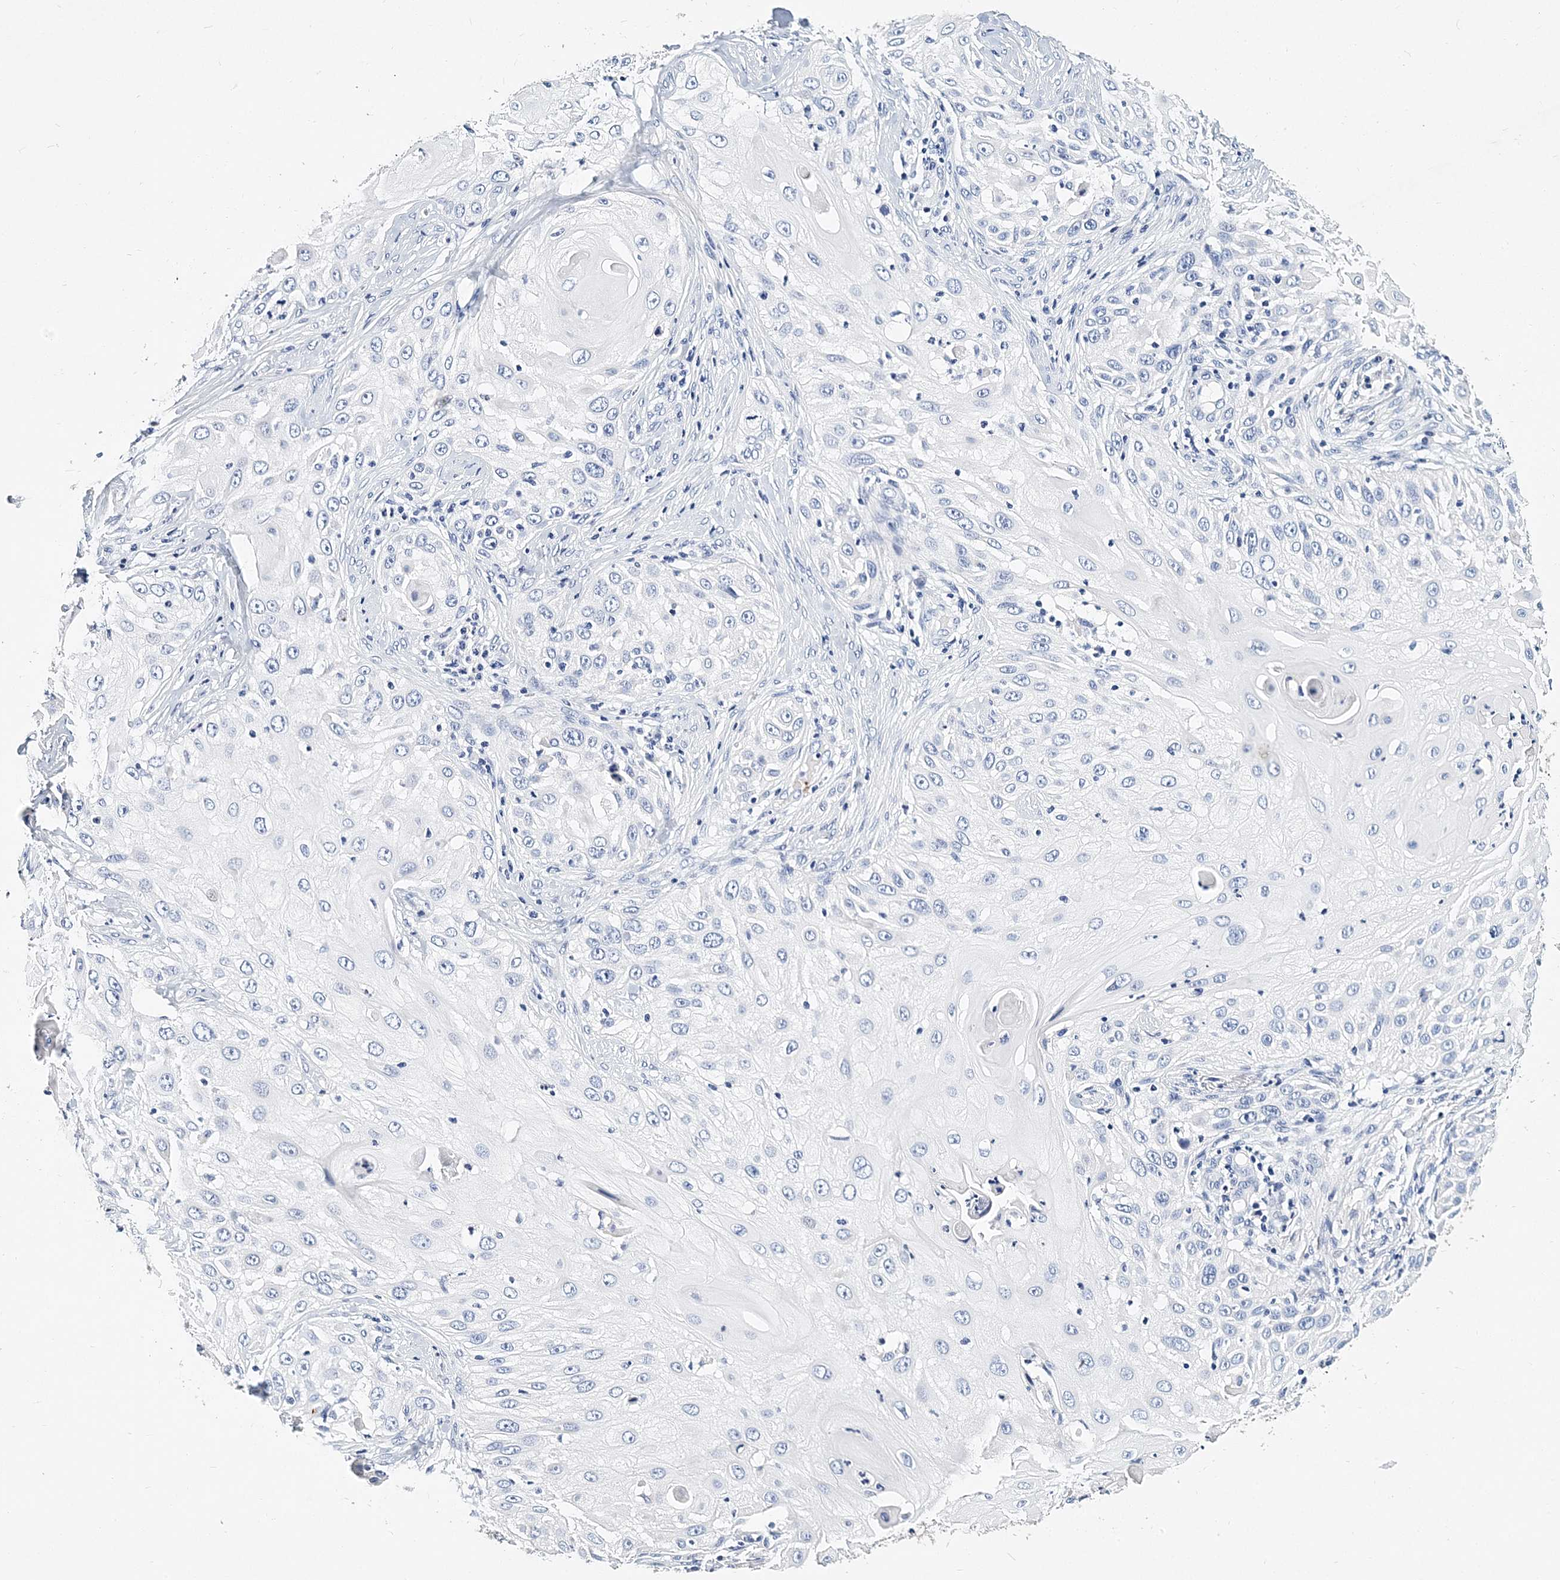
{"staining": {"intensity": "negative", "quantity": "none", "location": "none"}, "tissue": "skin cancer", "cell_type": "Tumor cells", "image_type": "cancer", "snomed": [{"axis": "morphology", "description": "Squamous cell carcinoma, NOS"}, {"axis": "topography", "description": "Skin"}], "caption": "An immunohistochemistry micrograph of squamous cell carcinoma (skin) is shown. There is no staining in tumor cells of squamous cell carcinoma (skin).", "gene": "ITGA2B", "patient": {"sex": "female", "age": 44}}